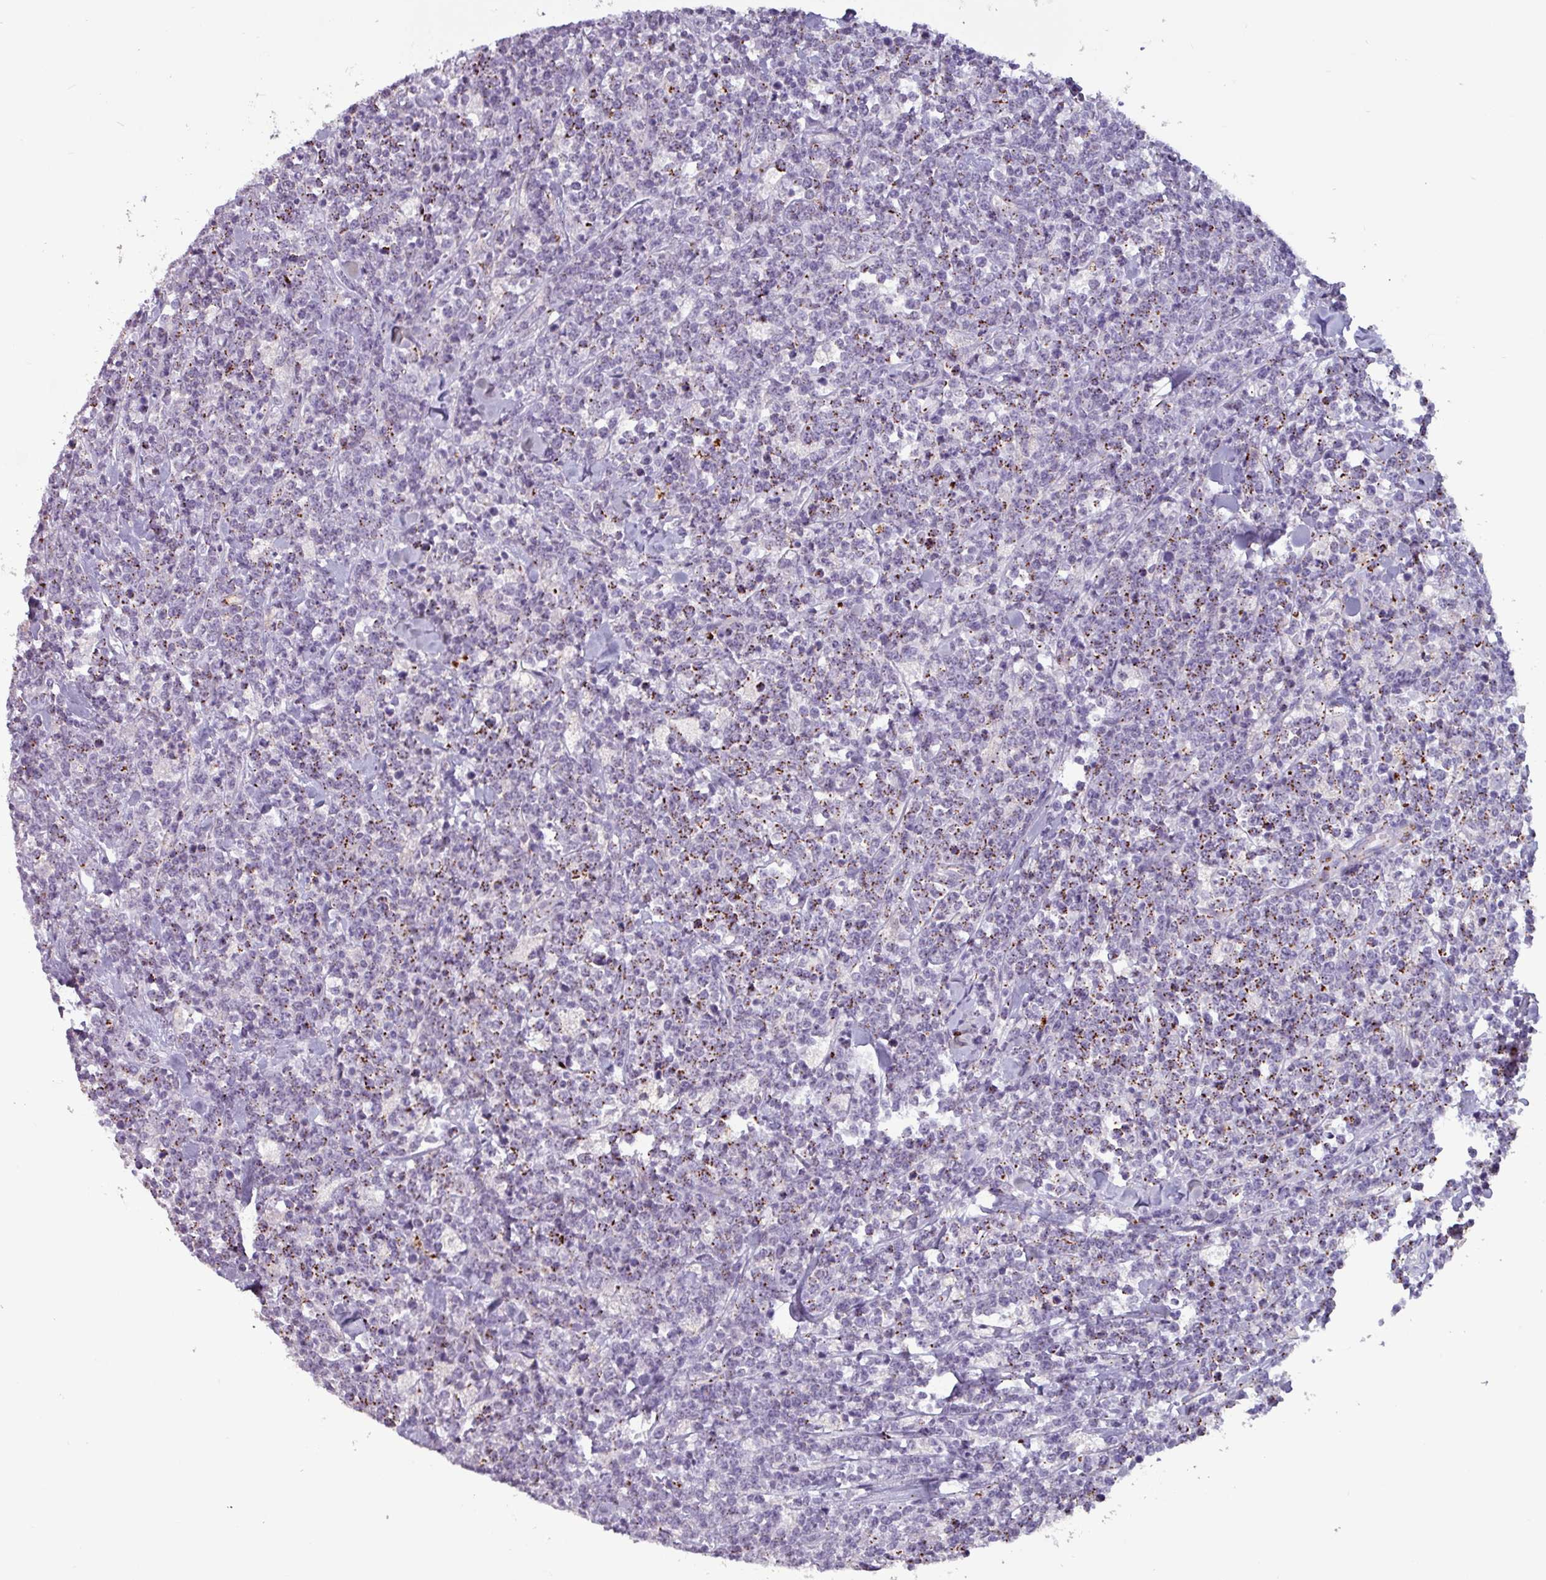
{"staining": {"intensity": "strong", "quantity": "25%-75%", "location": "cytoplasmic/membranous"}, "tissue": "lymphoma", "cell_type": "Tumor cells", "image_type": "cancer", "snomed": [{"axis": "morphology", "description": "Malignant lymphoma, non-Hodgkin's type, High grade"}, {"axis": "topography", "description": "Small intestine"}, {"axis": "topography", "description": "Colon"}], "caption": "Protein analysis of lymphoma tissue shows strong cytoplasmic/membranous staining in about 25%-75% of tumor cells. The protein is shown in brown color, while the nuclei are stained blue.", "gene": "PLIN2", "patient": {"sex": "male", "age": 8}}